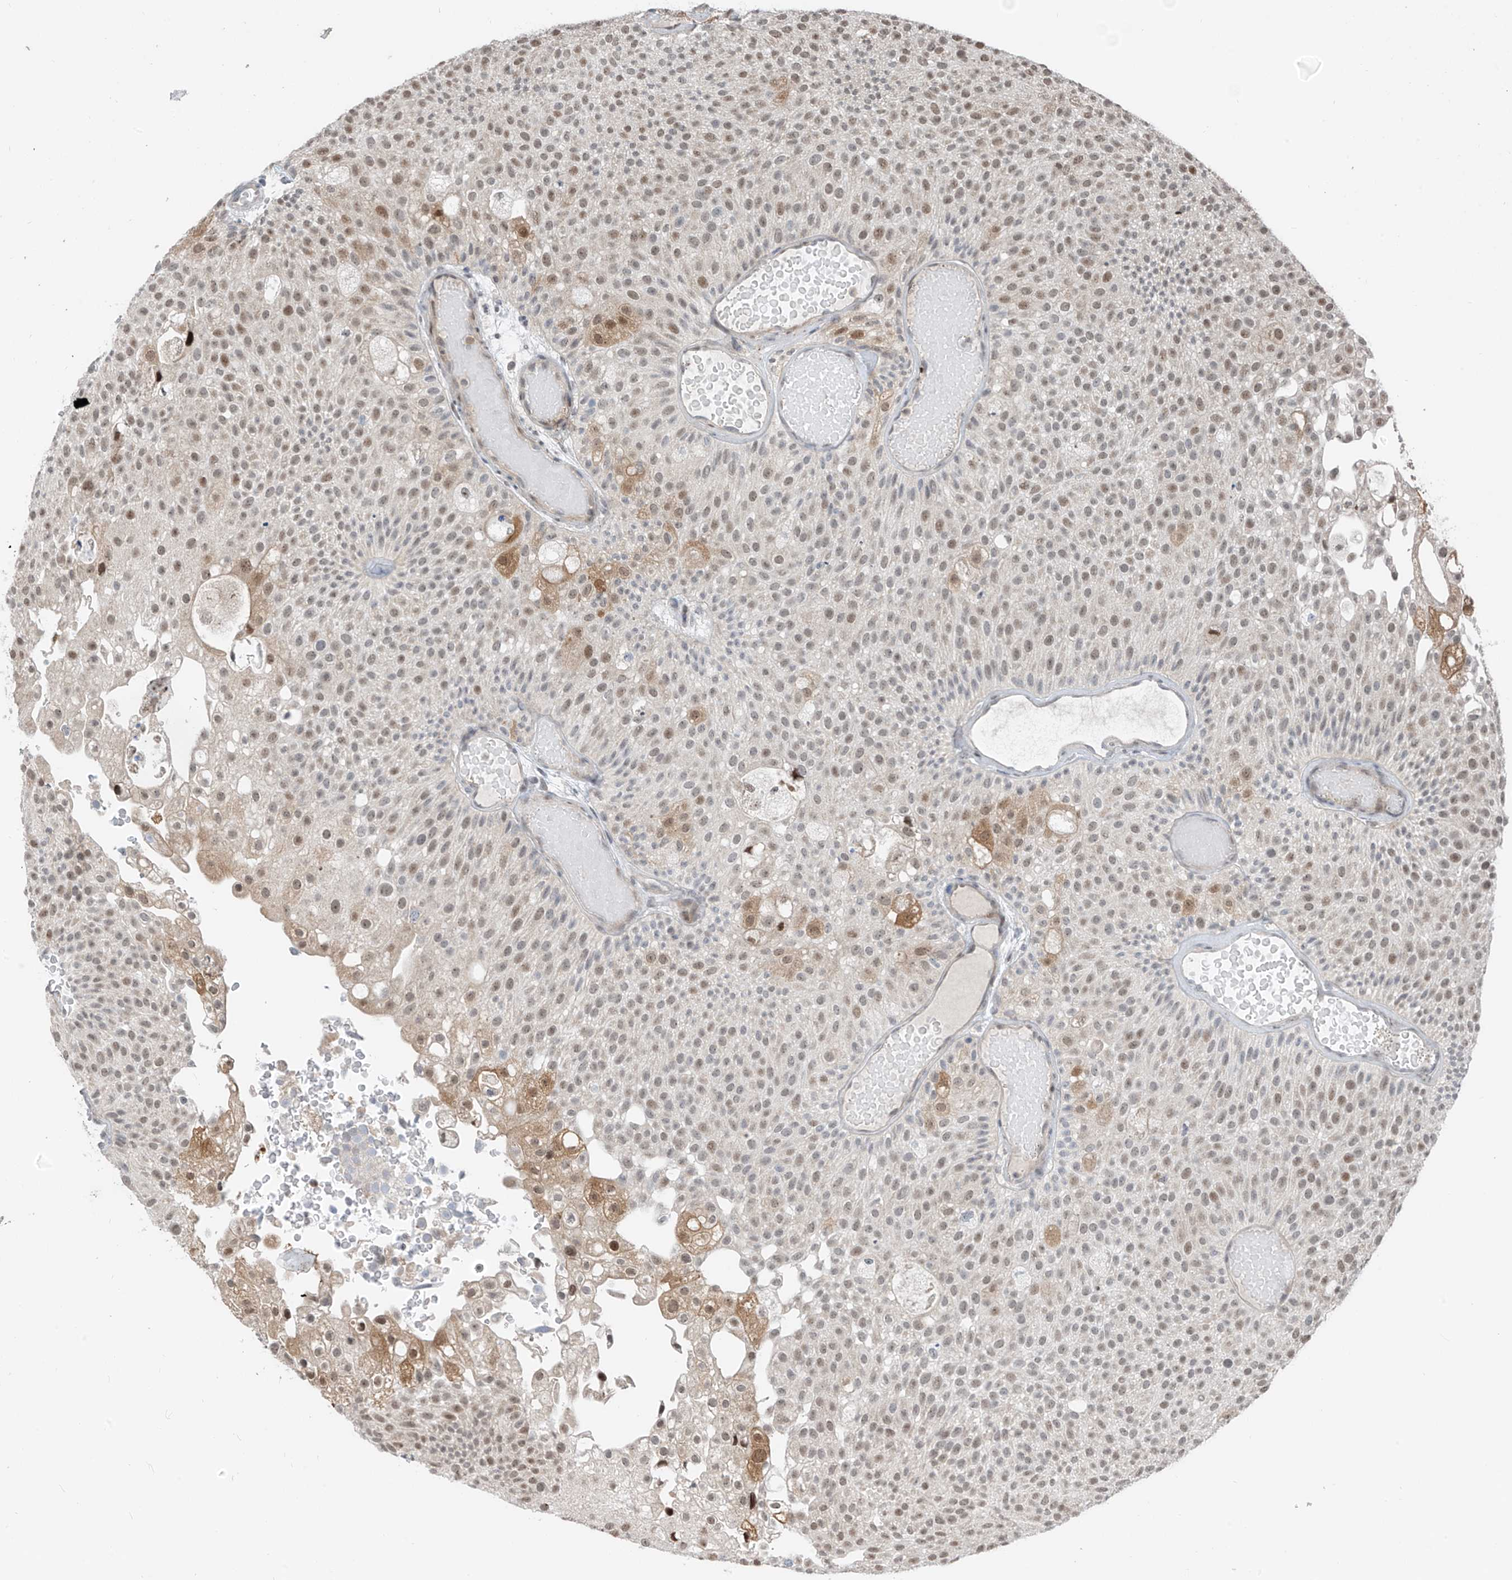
{"staining": {"intensity": "weak", "quantity": ">75%", "location": "cytoplasmic/membranous,nuclear"}, "tissue": "urothelial cancer", "cell_type": "Tumor cells", "image_type": "cancer", "snomed": [{"axis": "morphology", "description": "Urothelial carcinoma, Low grade"}, {"axis": "topography", "description": "Urinary bladder"}], "caption": "This is an image of immunohistochemistry staining of urothelial cancer, which shows weak staining in the cytoplasmic/membranous and nuclear of tumor cells.", "gene": "RBP7", "patient": {"sex": "male", "age": 78}}